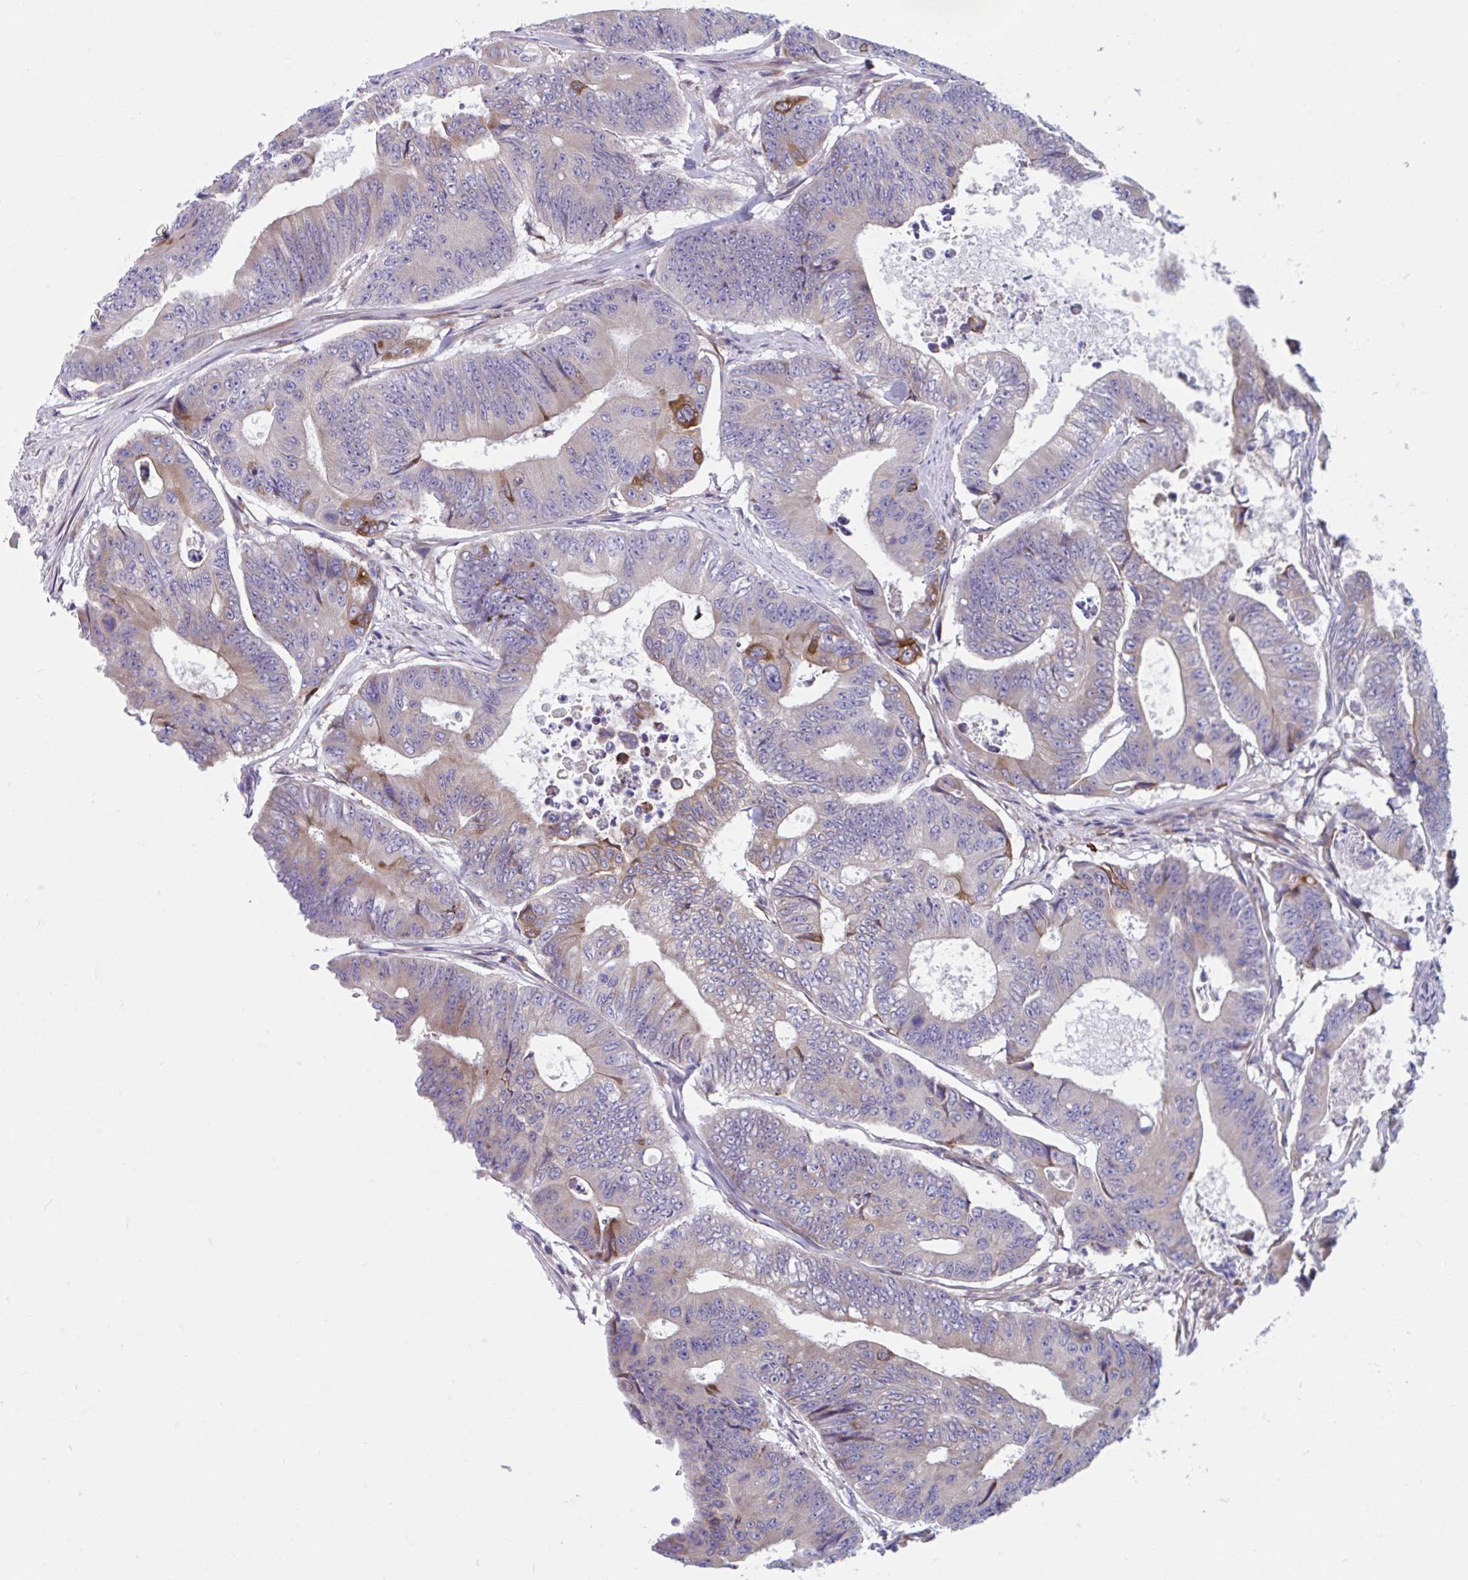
{"staining": {"intensity": "moderate", "quantity": "<25%", "location": "cytoplasmic/membranous"}, "tissue": "colorectal cancer", "cell_type": "Tumor cells", "image_type": "cancer", "snomed": [{"axis": "morphology", "description": "Adenocarcinoma, NOS"}, {"axis": "topography", "description": "Colon"}], "caption": "Colorectal cancer stained with a protein marker displays moderate staining in tumor cells.", "gene": "WBP1", "patient": {"sex": "female", "age": 48}}